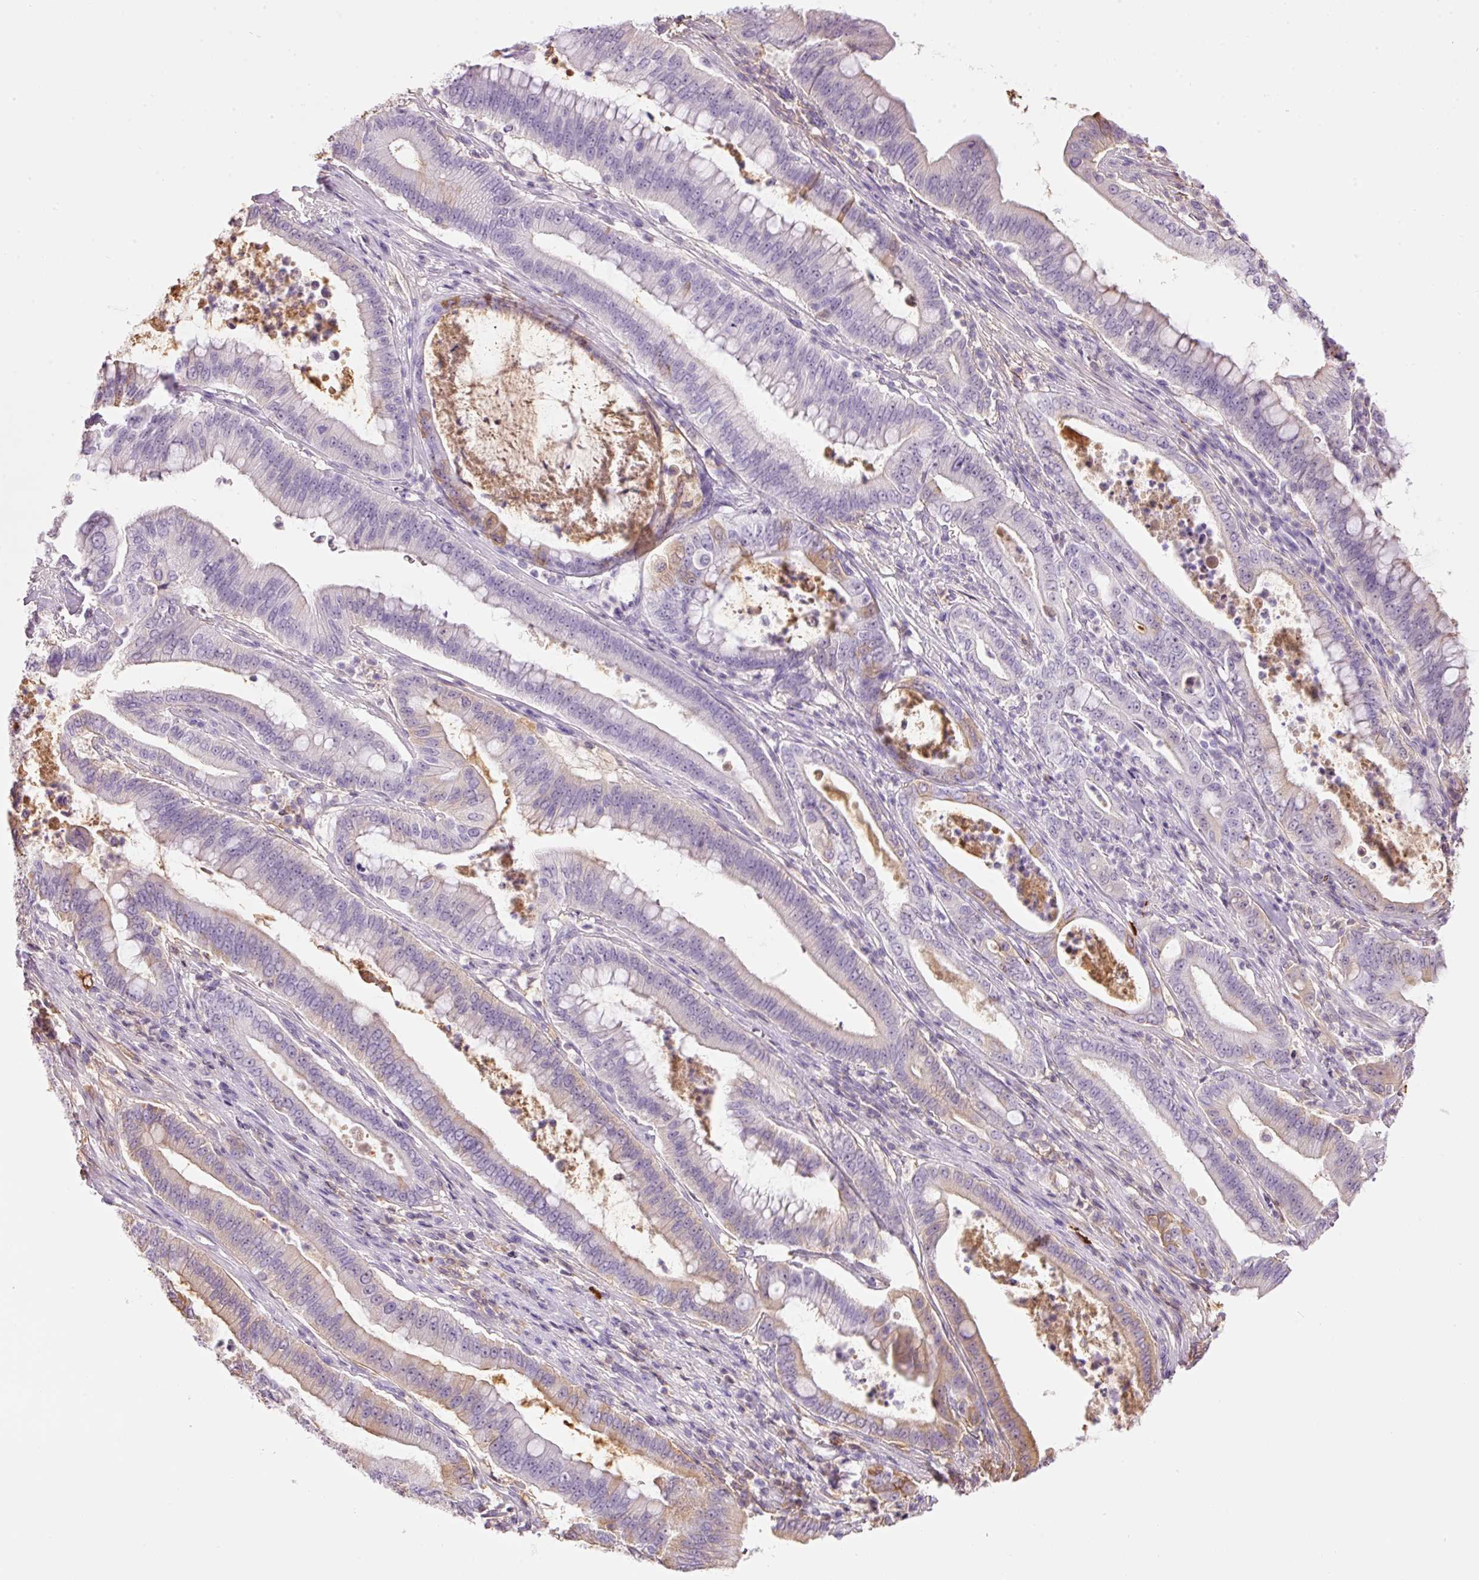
{"staining": {"intensity": "moderate", "quantity": "<25%", "location": "cytoplasmic/membranous"}, "tissue": "pancreatic cancer", "cell_type": "Tumor cells", "image_type": "cancer", "snomed": [{"axis": "morphology", "description": "Adenocarcinoma, NOS"}, {"axis": "topography", "description": "Pancreas"}], "caption": "Immunohistochemical staining of human pancreatic cancer (adenocarcinoma) shows low levels of moderate cytoplasmic/membranous expression in about <25% of tumor cells.", "gene": "PRPF38B", "patient": {"sex": "male", "age": 71}}